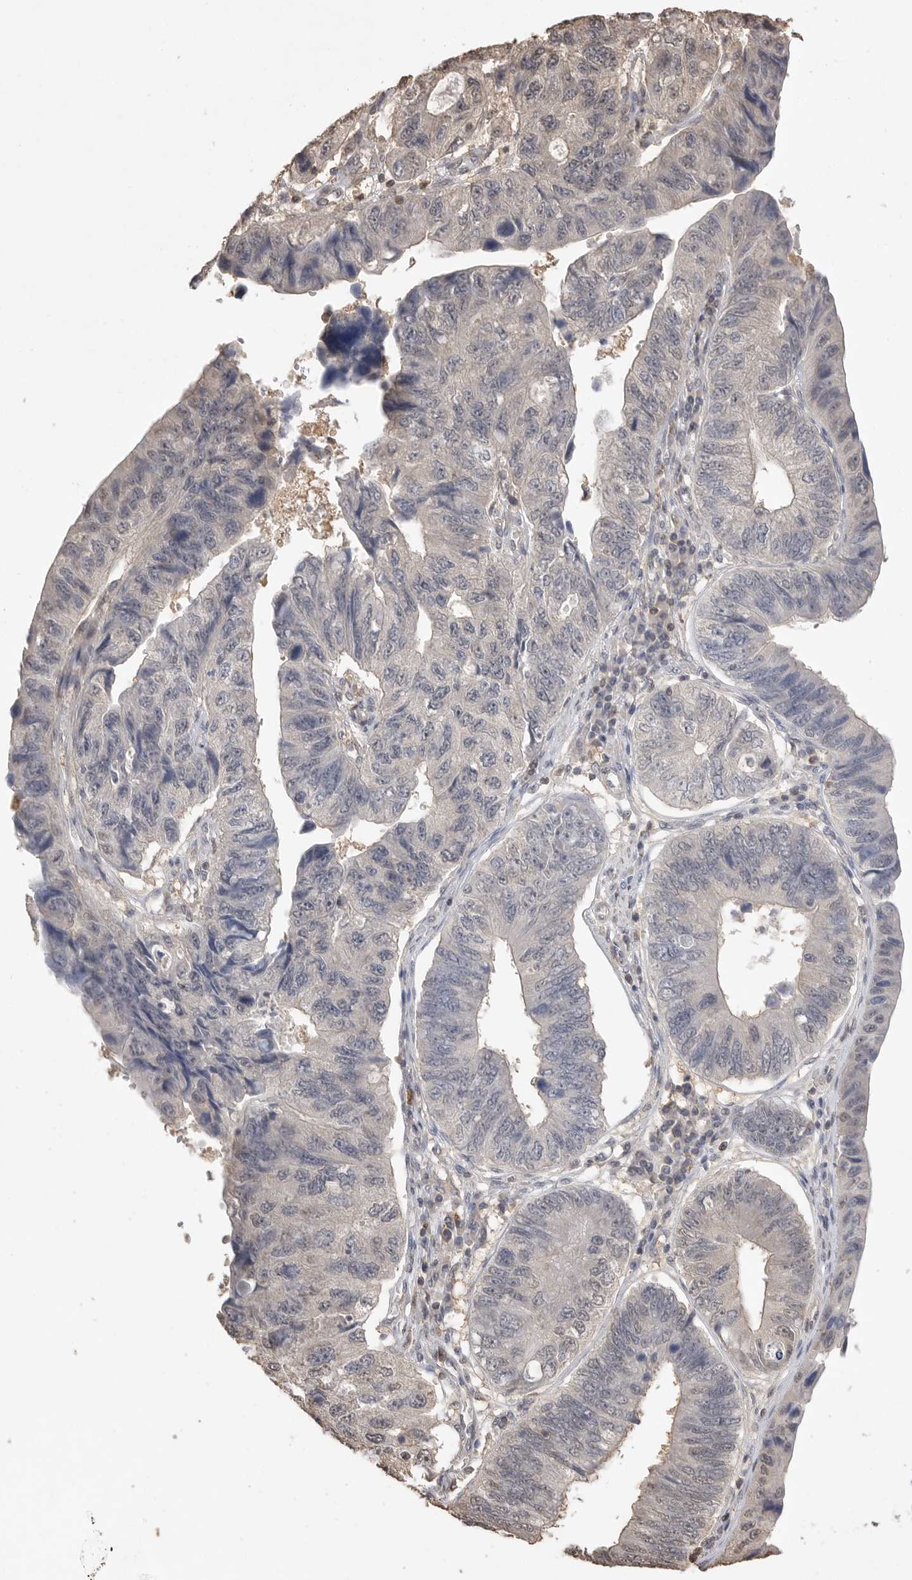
{"staining": {"intensity": "negative", "quantity": "none", "location": "none"}, "tissue": "stomach cancer", "cell_type": "Tumor cells", "image_type": "cancer", "snomed": [{"axis": "morphology", "description": "Adenocarcinoma, NOS"}, {"axis": "topography", "description": "Stomach"}], "caption": "The image displays no staining of tumor cells in stomach adenocarcinoma.", "gene": "MAP2K1", "patient": {"sex": "male", "age": 59}}